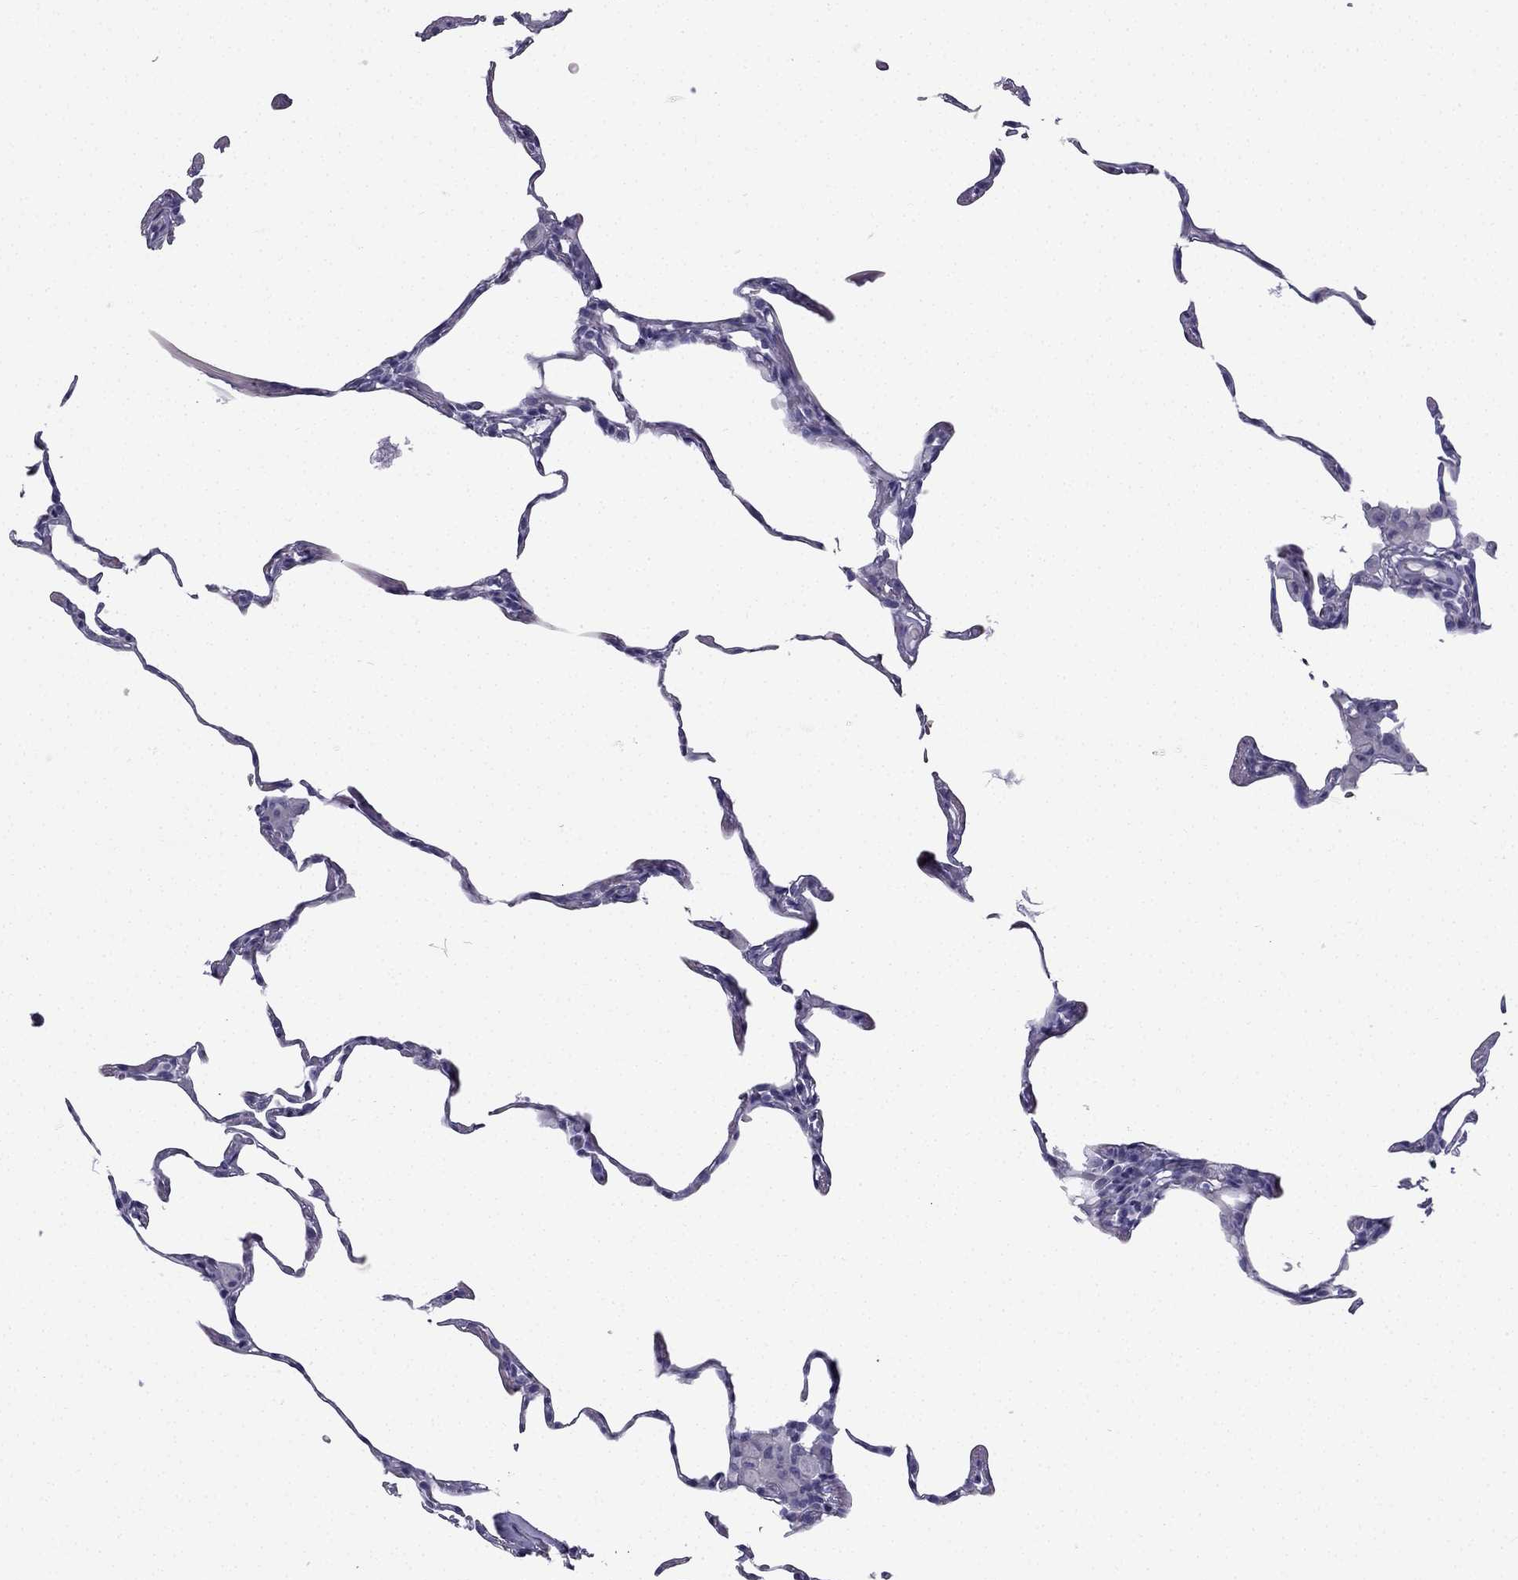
{"staining": {"intensity": "negative", "quantity": "none", "location": "none"}, "tissue": "lung", "cell_type": "Alveolar cells", "image_type": "normal", "snomed": [{"axis": "morphology", "description": "Normal tissue, NOS"}, {"axis": "topography", "description": "Lung"}], "caption": "High magnification brightfield microscopy of unremarkable lung stained with DAB (brown) and counterstained with hematoxylin (blue): alveolar cells show no significant staining. Brightfield microscopy of immunohistochemistry (IHC) stained with DAB (3,3'-diaminobenzidine) (brown) and hematoxylin (blue), captured at high magnification.", "gene": "GJA8", "patient": {"sex": "female", "age": 57}}